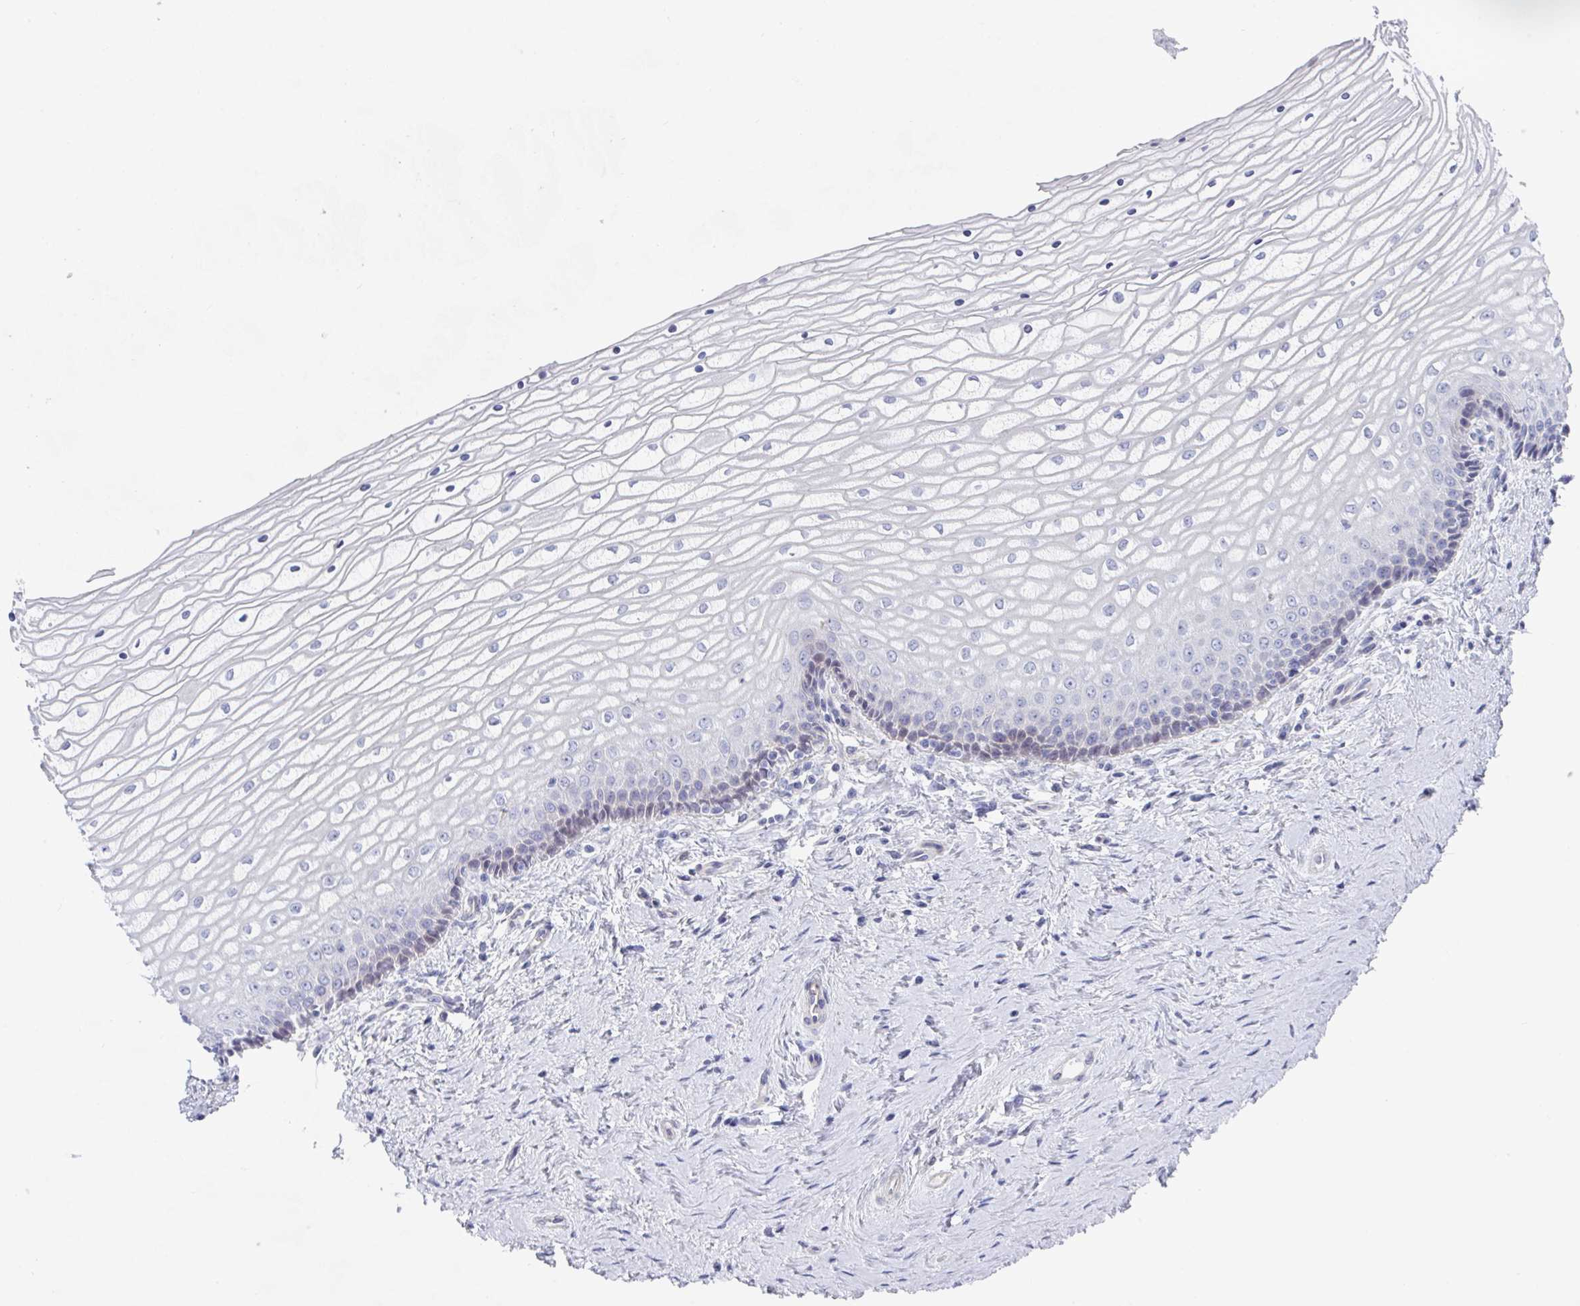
{"staining": {"intensity": "weak", "quantity": "<25%", "location": "cytoplasmic/membranous"}, "tissue": "vagina", "cell_type": "Squamous epithelial cells", "image_type": "normal", "snomed": [{"axis": "morphology", "description": "Normal tissue, NOS"}, {"axis": "topography", "description": "Vagina"}], "caption": "Histopathology image shows no significant protein positivity in squamous epithelial cells of normal vagina.", "gene": "KLHL33", "patient": {"sex": "female", "age": 45}}